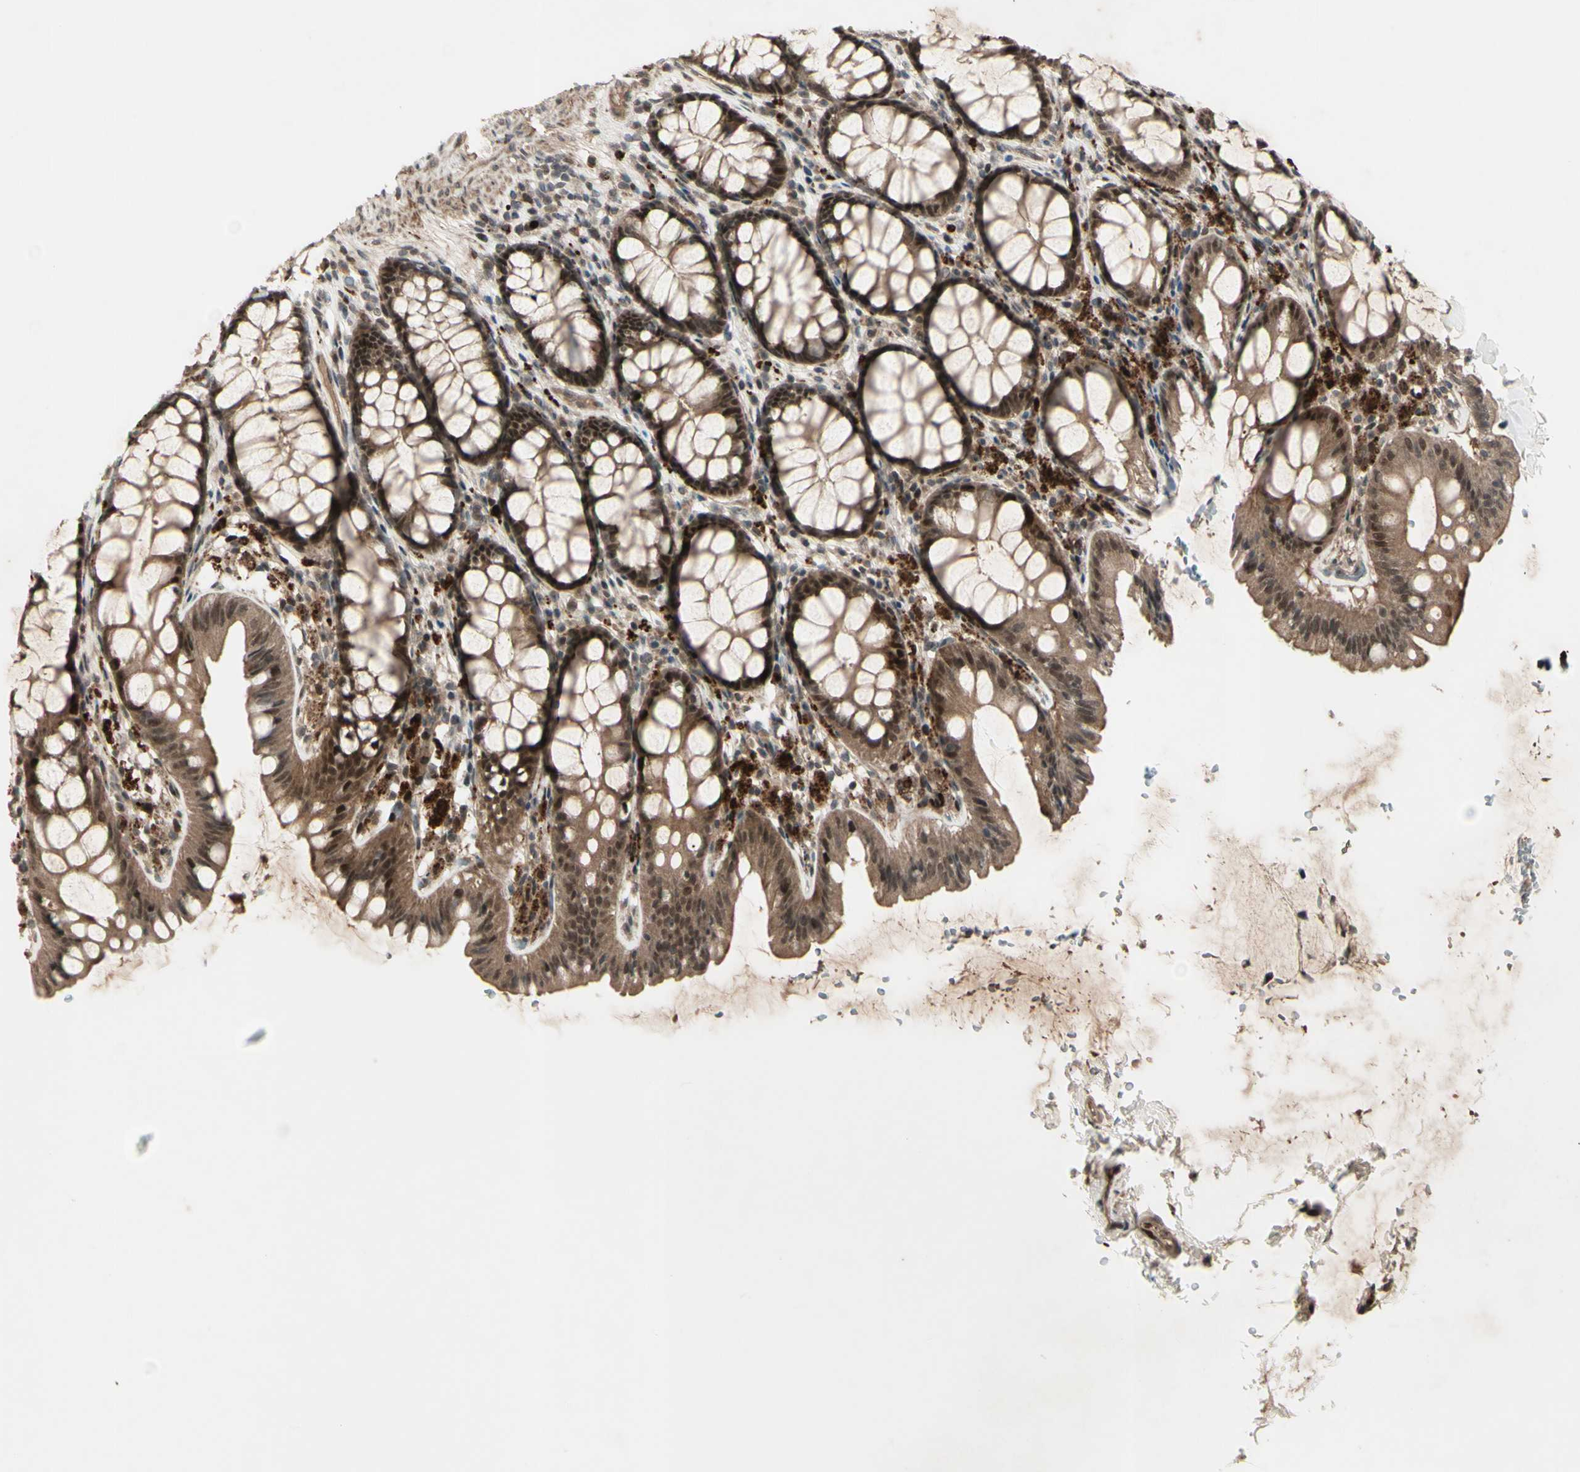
{"staining": {"intensity": "moderate", "quantity": ">75%", "location": "cytoplasmic/membranous"}, "tissue": "colon", "cell_type": "Endothelial cells", "image_type": "normal", "snomed": [{"axis": "morphology", "description": "Normal tissue, NOS"}, {"axis": "topography", "description": "Colon"}], "caption": "Immunohistochemistry micrograph of benign human colon stained for a protein (brown), which exhibits medium levels of moderate cytoplasmic/membranous positivity in about >75% of endothelial cells.", "gene": "MLF2", "patient": {"sex": "female", "age": 55}}